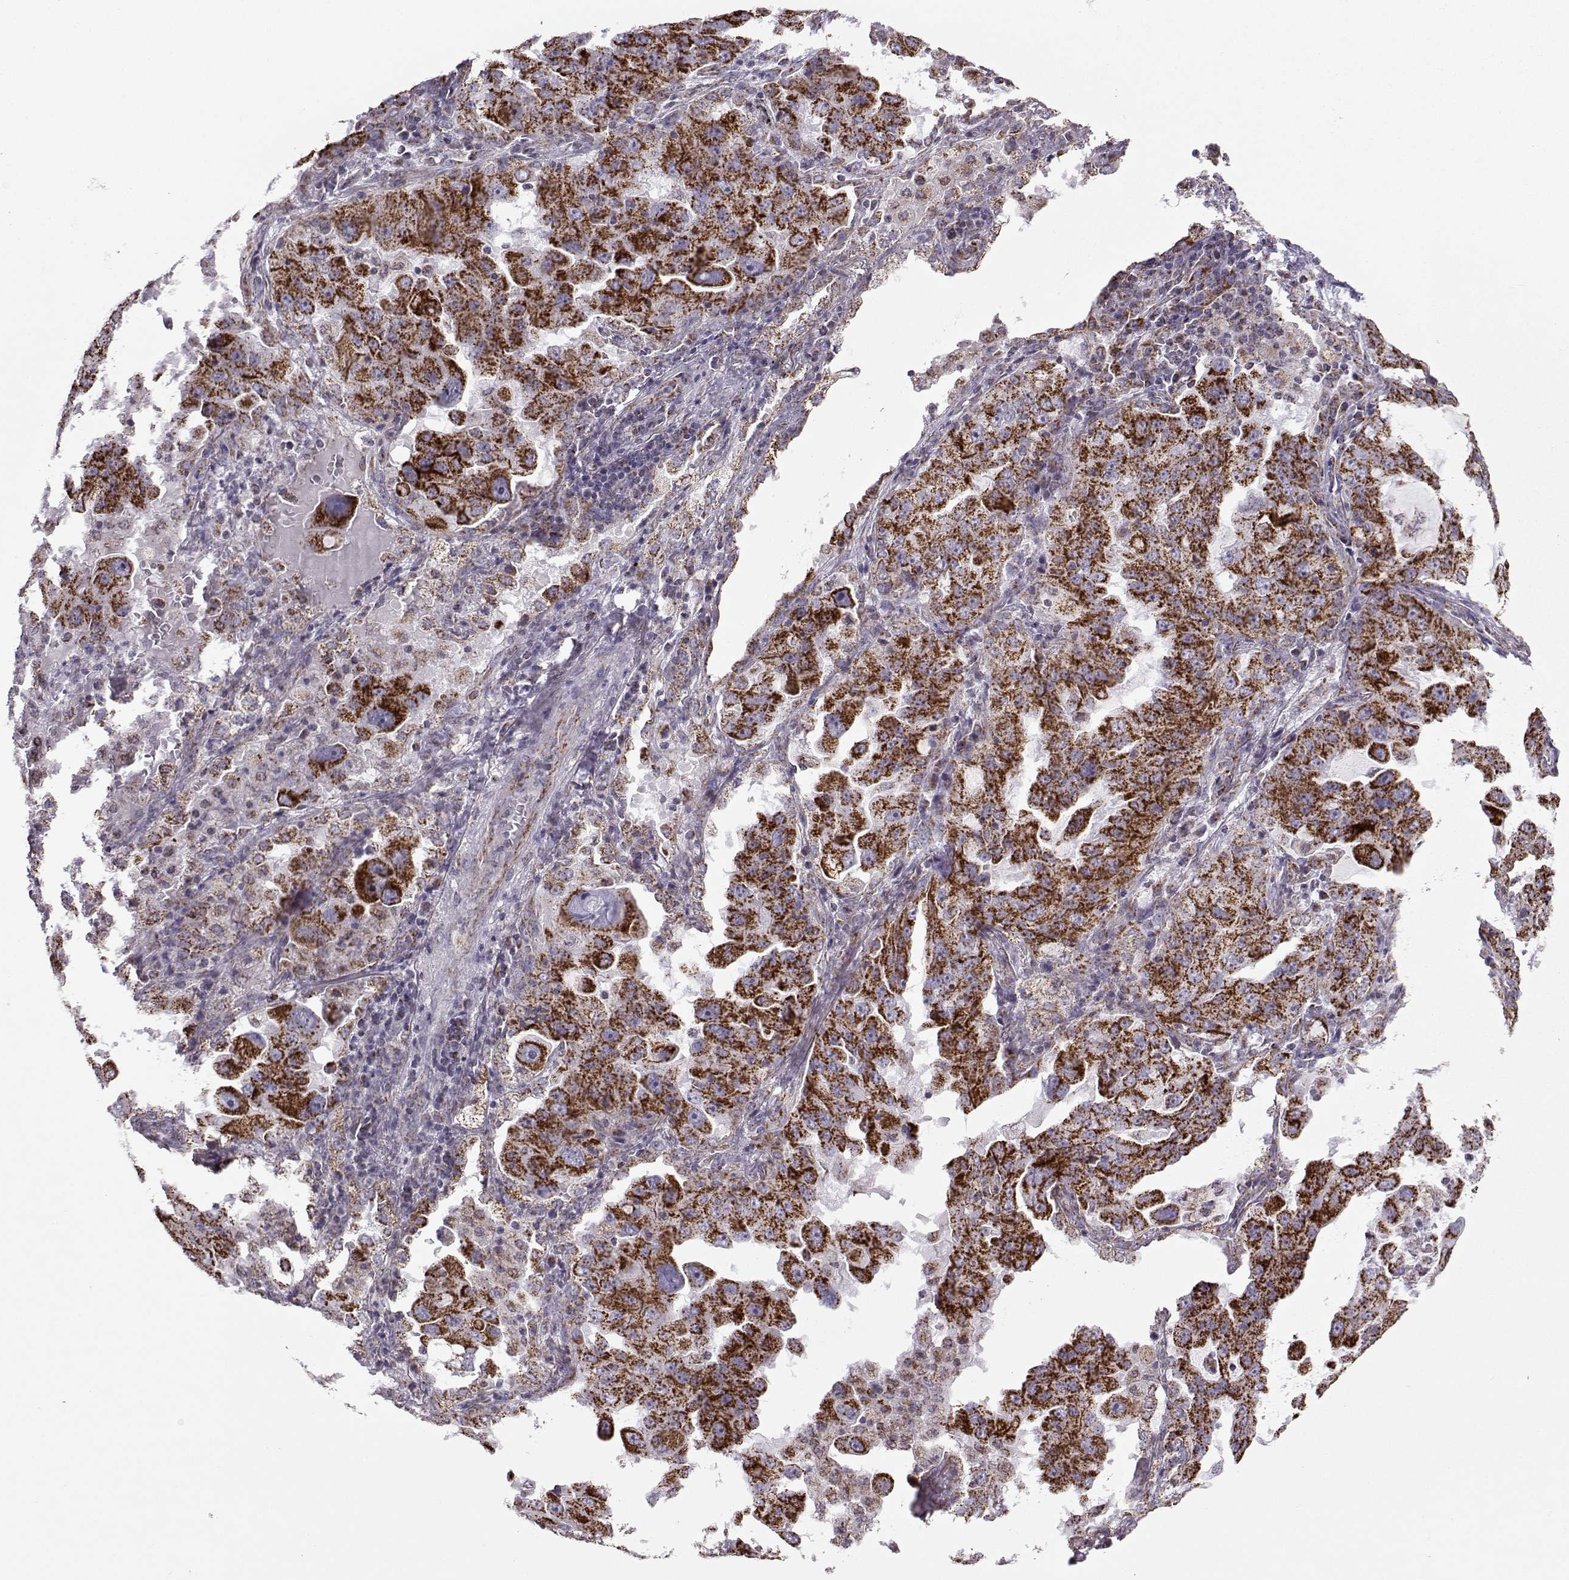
{"staining": {"intensity": "strong", "quantity": ">75%", "location": "cytoplasmic/membranous"}, "tissue": "lung cancer", "cell_type": "Tumor cells", "image_type": "cancer", "snomed": [{"axis": "morphology", "description": "Adenocarcinoma, NOS"}, {"axis": "topography", "description": "Lung"}], "caption": "Immunohistochemistry (IHC) (DAB (3,3'-diaminobenzidine)) staining of human adenocarcinoma (lung) shows strong cytoplasmic/membranous protein staining in approximately >75% of tumor cells.", "gene": "NECAB3", "patient": {"sex": "female", "age": 61}}